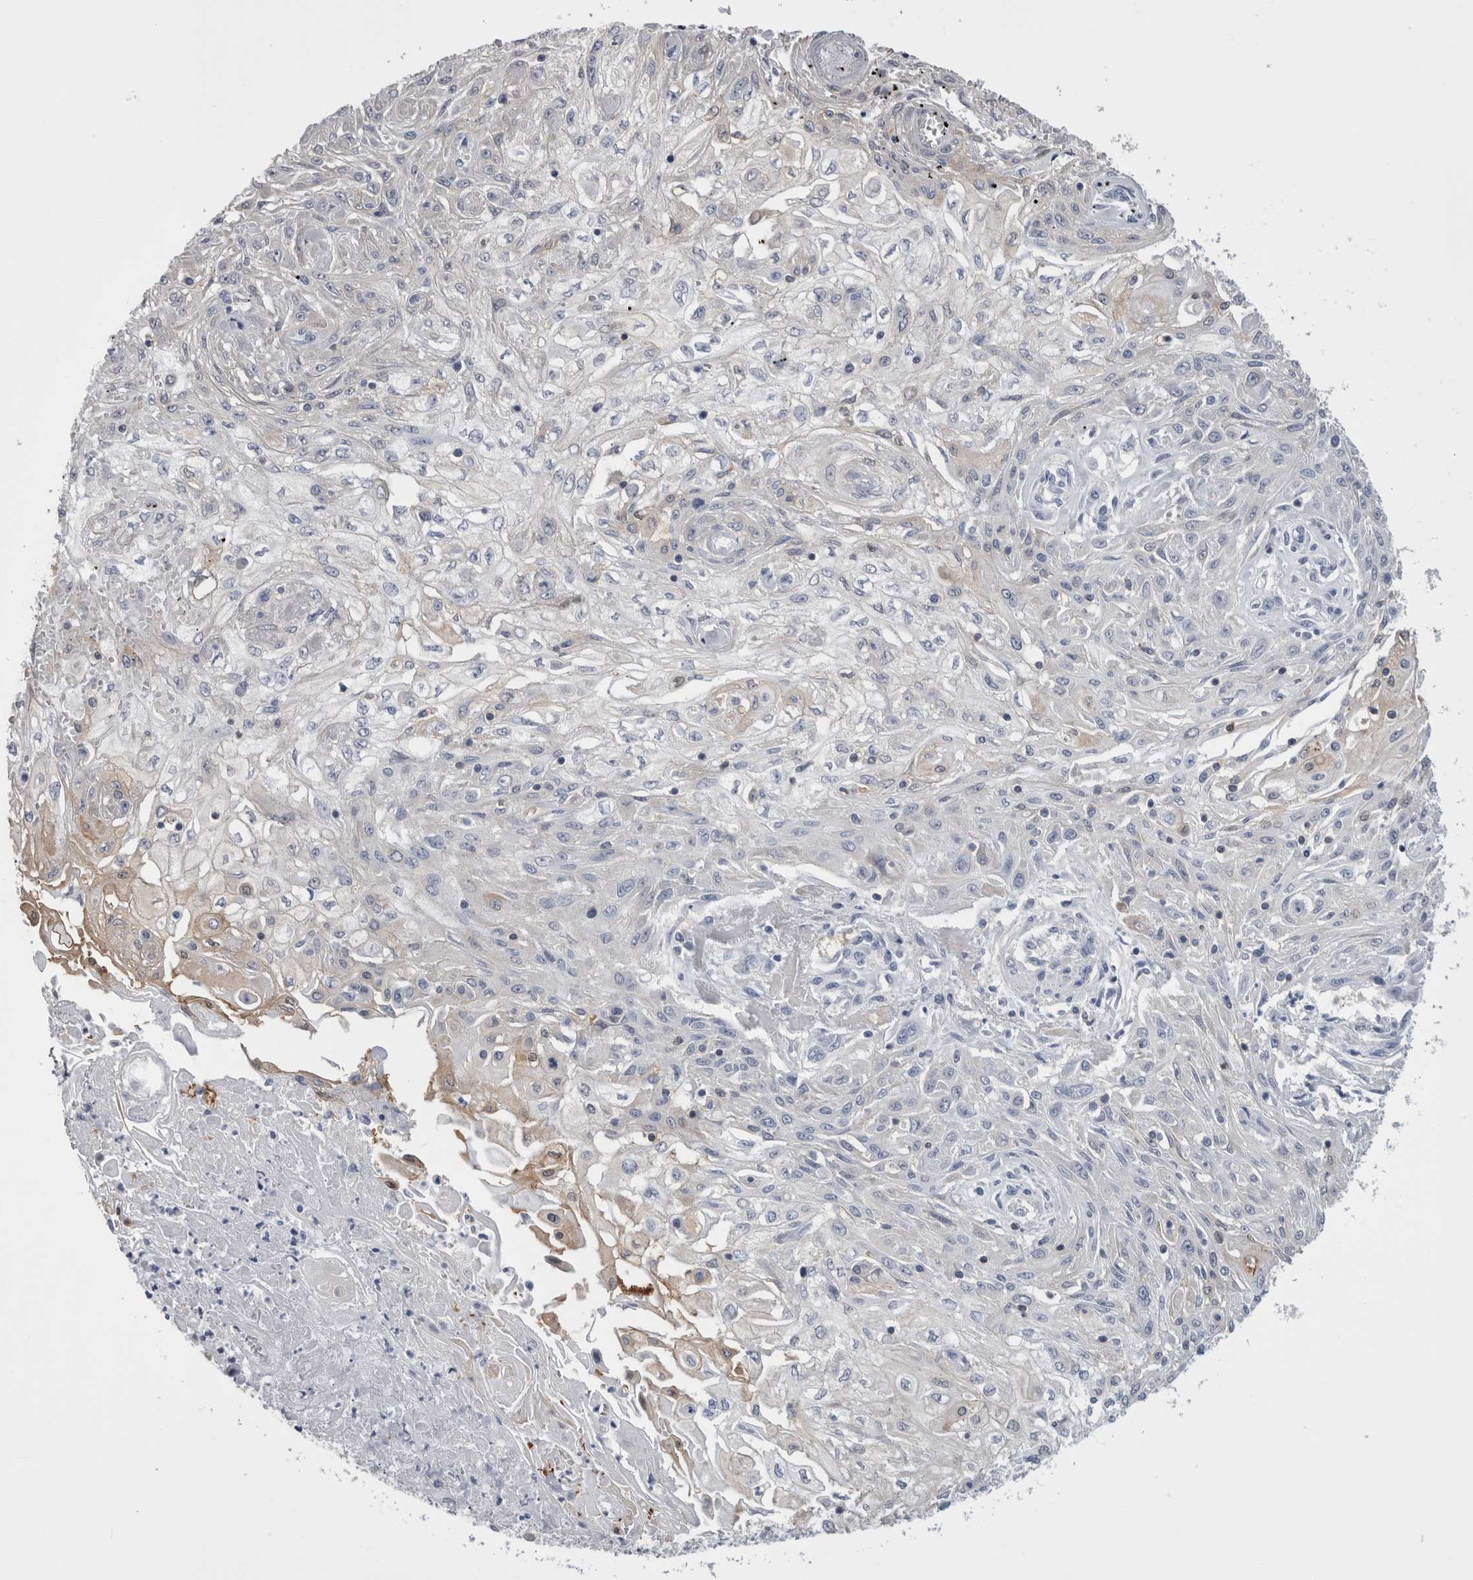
{"staining": {"intensity": "weak", "quantity": "<25%", "location": "cytoplasmic/membranous"}, "tissue": "skin cancer", "cell_type": "Tumor cells", "image_type": "cancer", "snomed": [{"axis": "morphology", "description": "Squamous cell carcinoma, NOS"}, {"axis": "morphology", "description": "Squamous cell carcinoma, metastatic, NOS"}, {"axis": "topography", "description": "Skin"}, {"axis": "topography", "description": "Lymph node"}], "caption": "The micrograph shows no staining of tumor cells in squamous cell carcinoma (skin).", "gene": "DCTN6", "patient": {"sex": "male", "age": 75}}